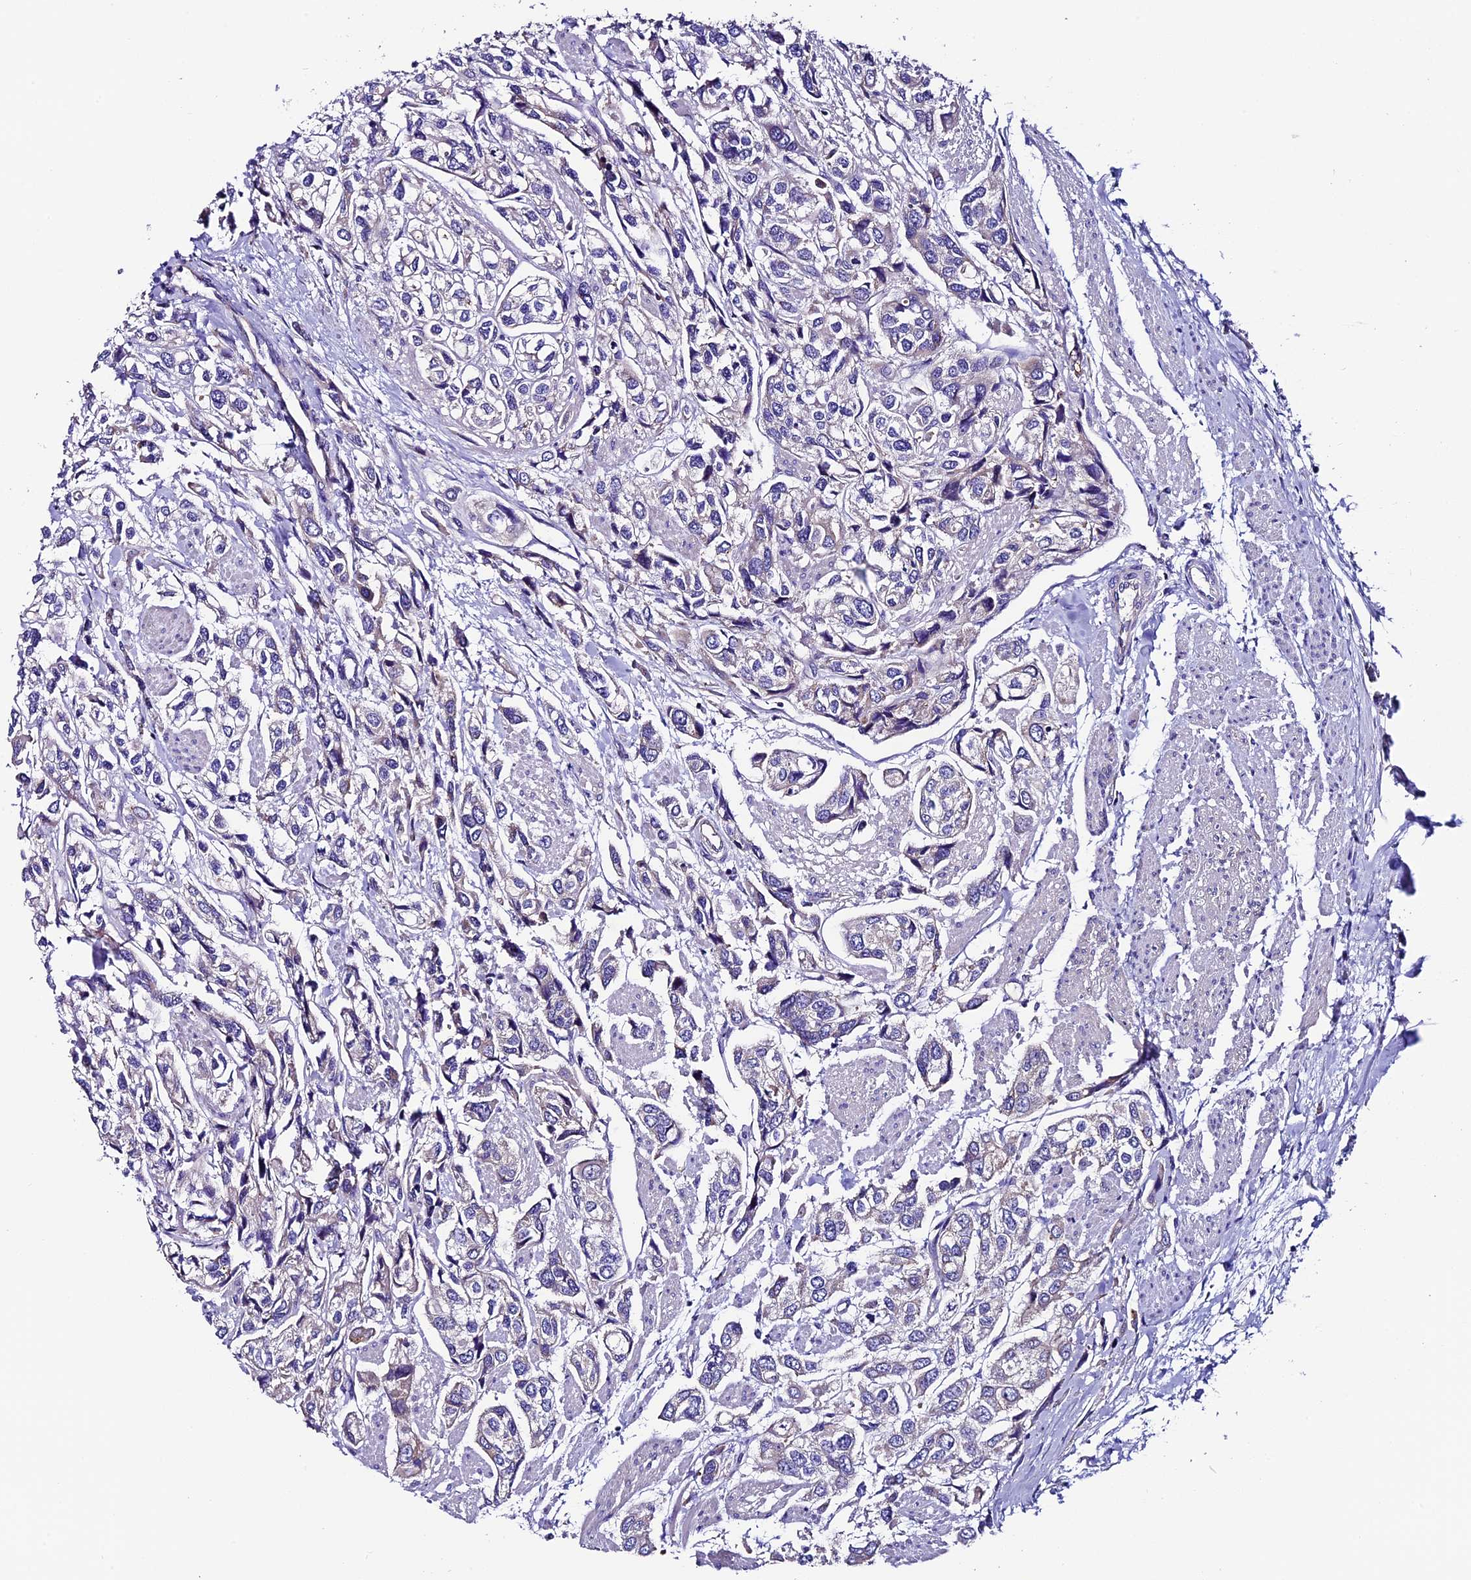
{"staining": {"intensity": "weak", "quantity": "<25%", "location": "cytoplasmic/membranous"}, "tissue": "urothelial cancer", "cell_type": "Tumor cells", "image_type": "cancer", "snomed": [{"axis": "morphology", "description": "Urothelial carcinoma, High grade"}, {"axis": "topography", "description": "Urinary bladder"}], "caption": "DAB immunohistochemical staining of human high-grade urothelial carcinoma reveals no significant expression in tumor cells. (Stains: DAB (3,3'-diaminobenzidine) immunohistochemistry with hematoxylin counter stain, Microscopy: brightfield microscopy at high magnification).", "gene": "COMTD1", "patient": {"sex": "male", "age": 67}}